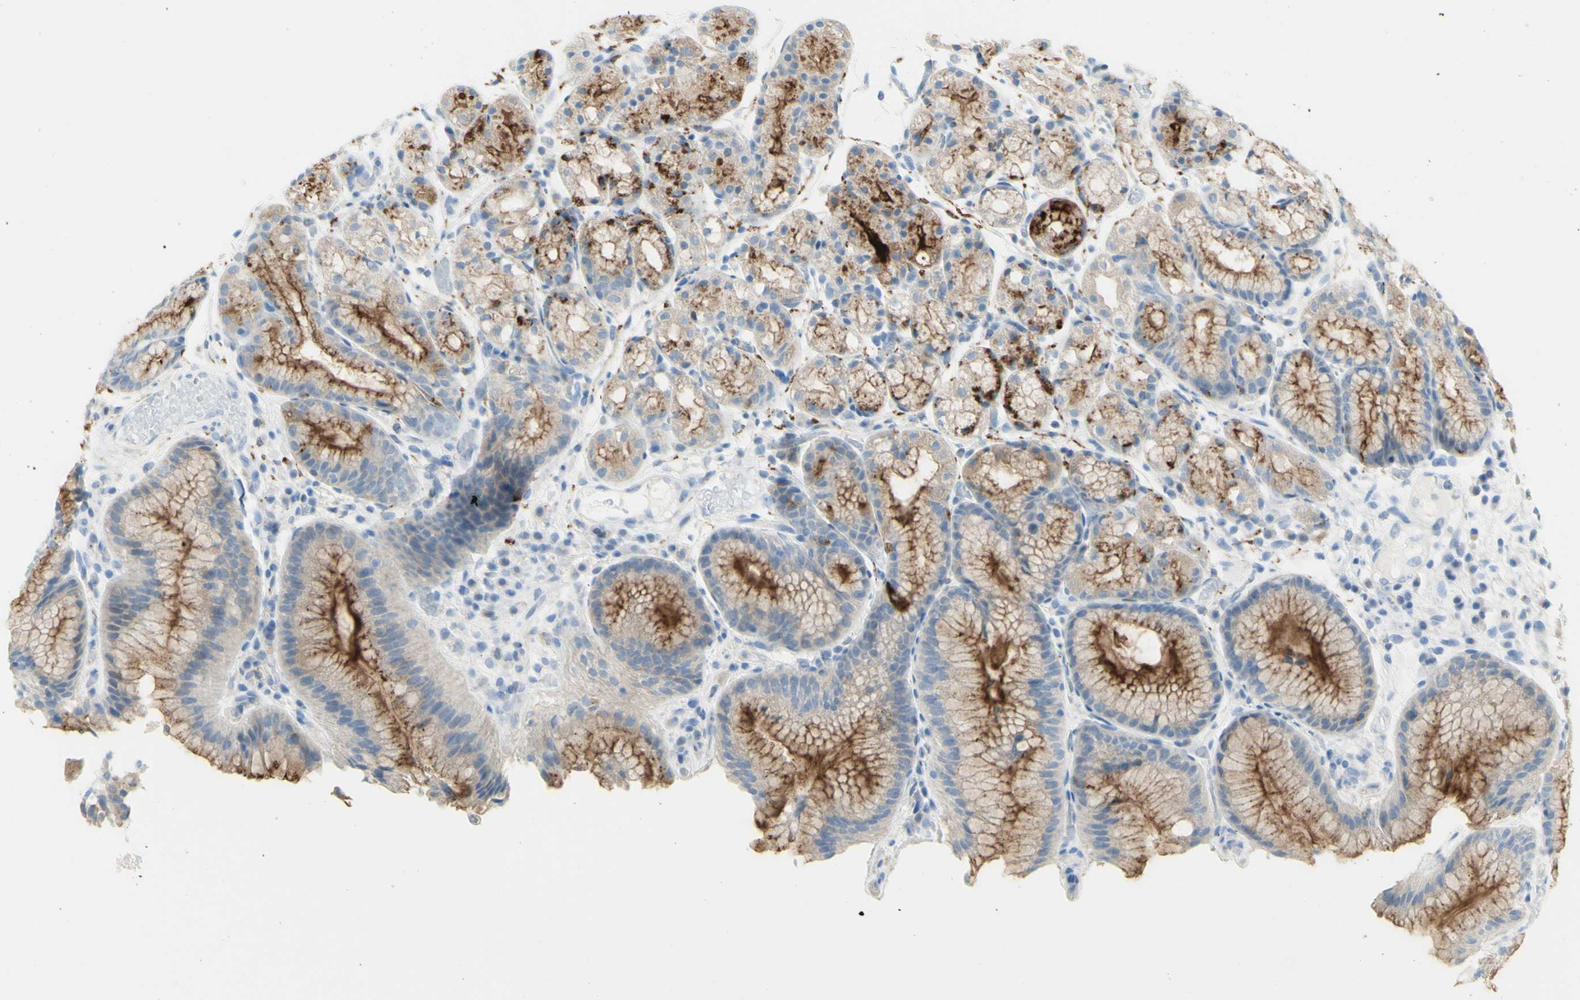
{"staining": {"intensity": "moderate", "quantity": "25%-75%", "location": "cytoplasmic/membranous"}, "tissue": "stomach", "cell_type": "Glandular cells", "image_type": "normal", "snomed": [{"axis": "morphology", "description": "Normal tissue, NOS"}, {"axis": "topography", "description": "Stomach, upper"}], "caption": "Immunohistochemical staining of normal stomach shows medium levels of moderate cytoplasmic/membranous expression in about 25%-75% of glandular cells.", "gene": "TSPAN1", "patient": {"sex": "male", "age": 72}}